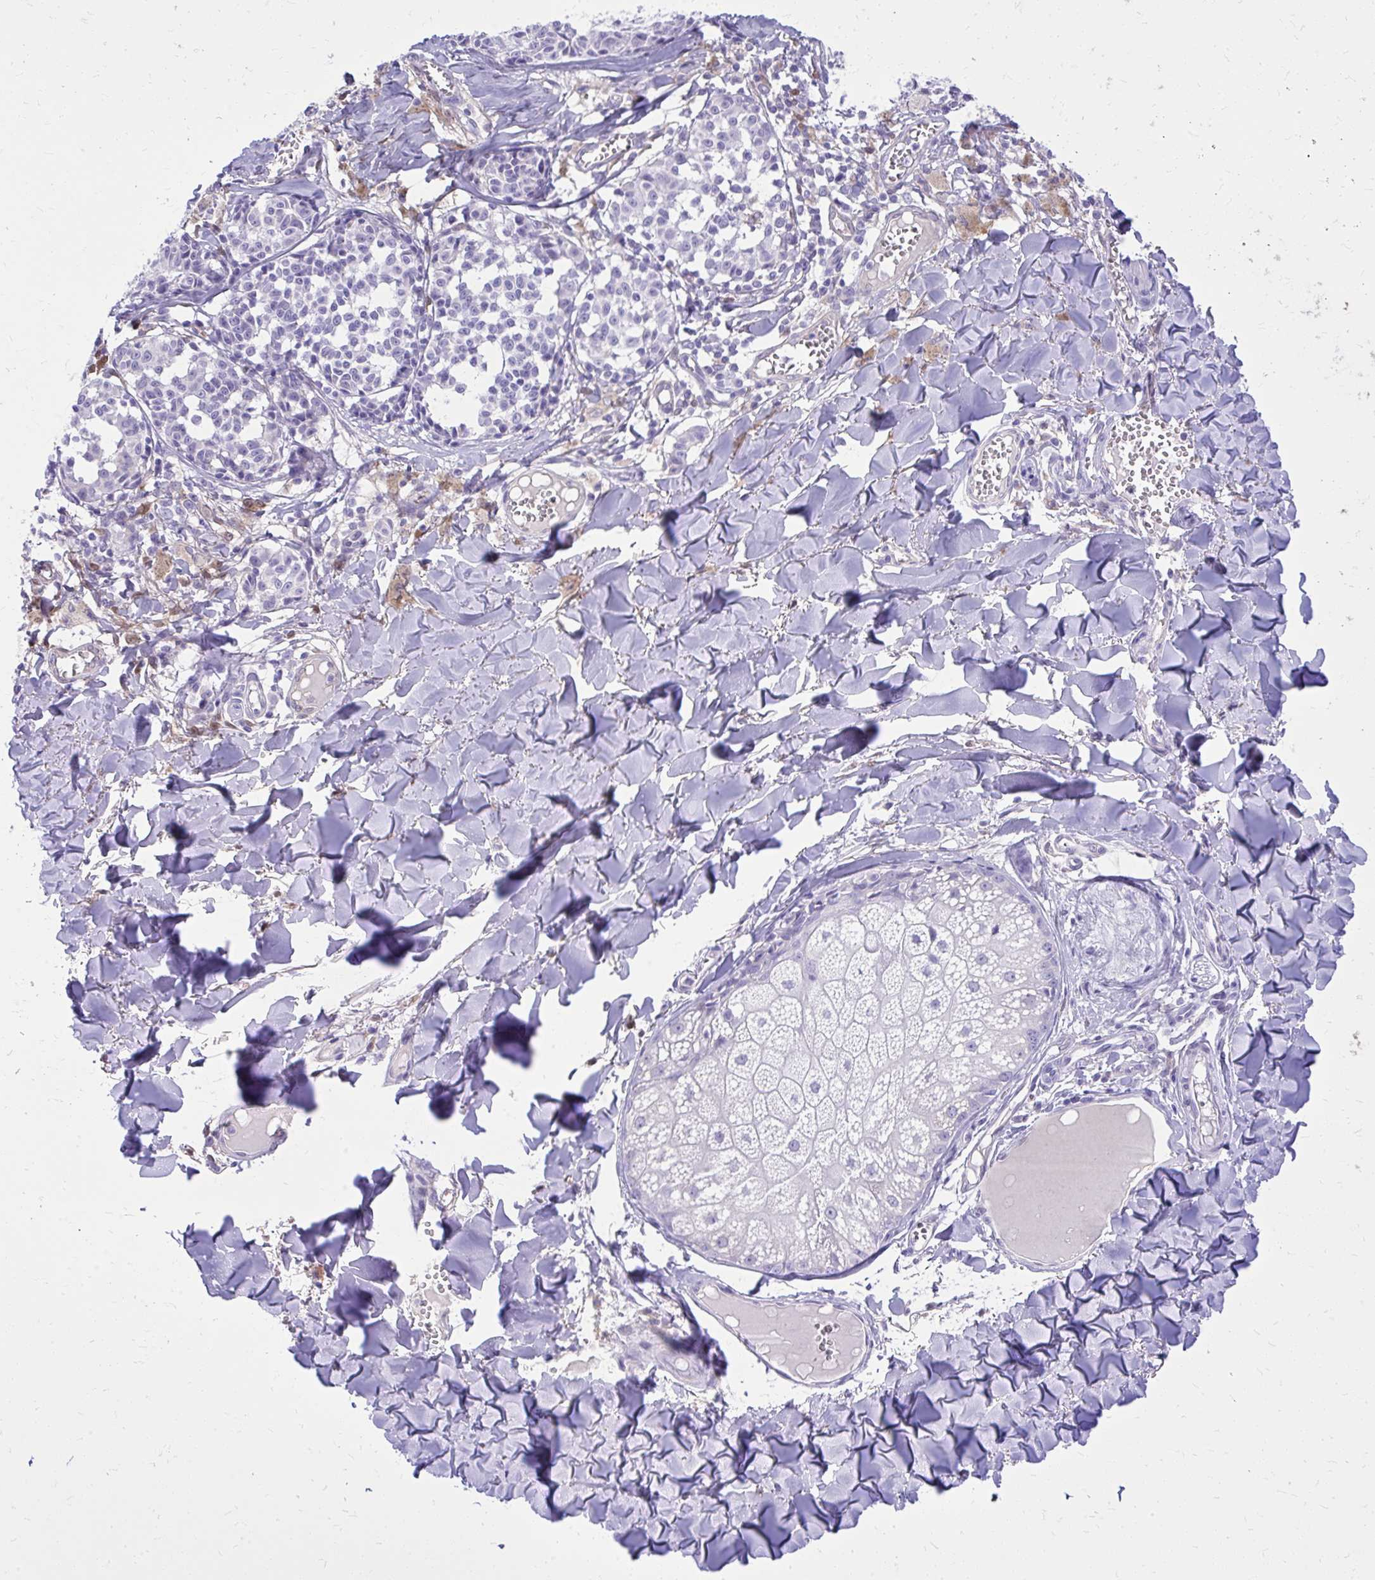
{"staining": {"intensity": "negative", "quantity": "none", "location": "none"}, "tissue": "melanoma", "cell_type": "Tumor cells", "image_type": "cancer", "snomed": [{"axis": "morphology", "description": "Malignant melanoma, NOS"}, {"axis": "topography", "description": "Skin"}], "caption": "DAB (3,3'-diaminobenzidine) immunohistochemical staining of melanoma shows no significant staining in tumor cells.", "gene": "NNMT", "patient": {"sex": "female", "age": 43}}